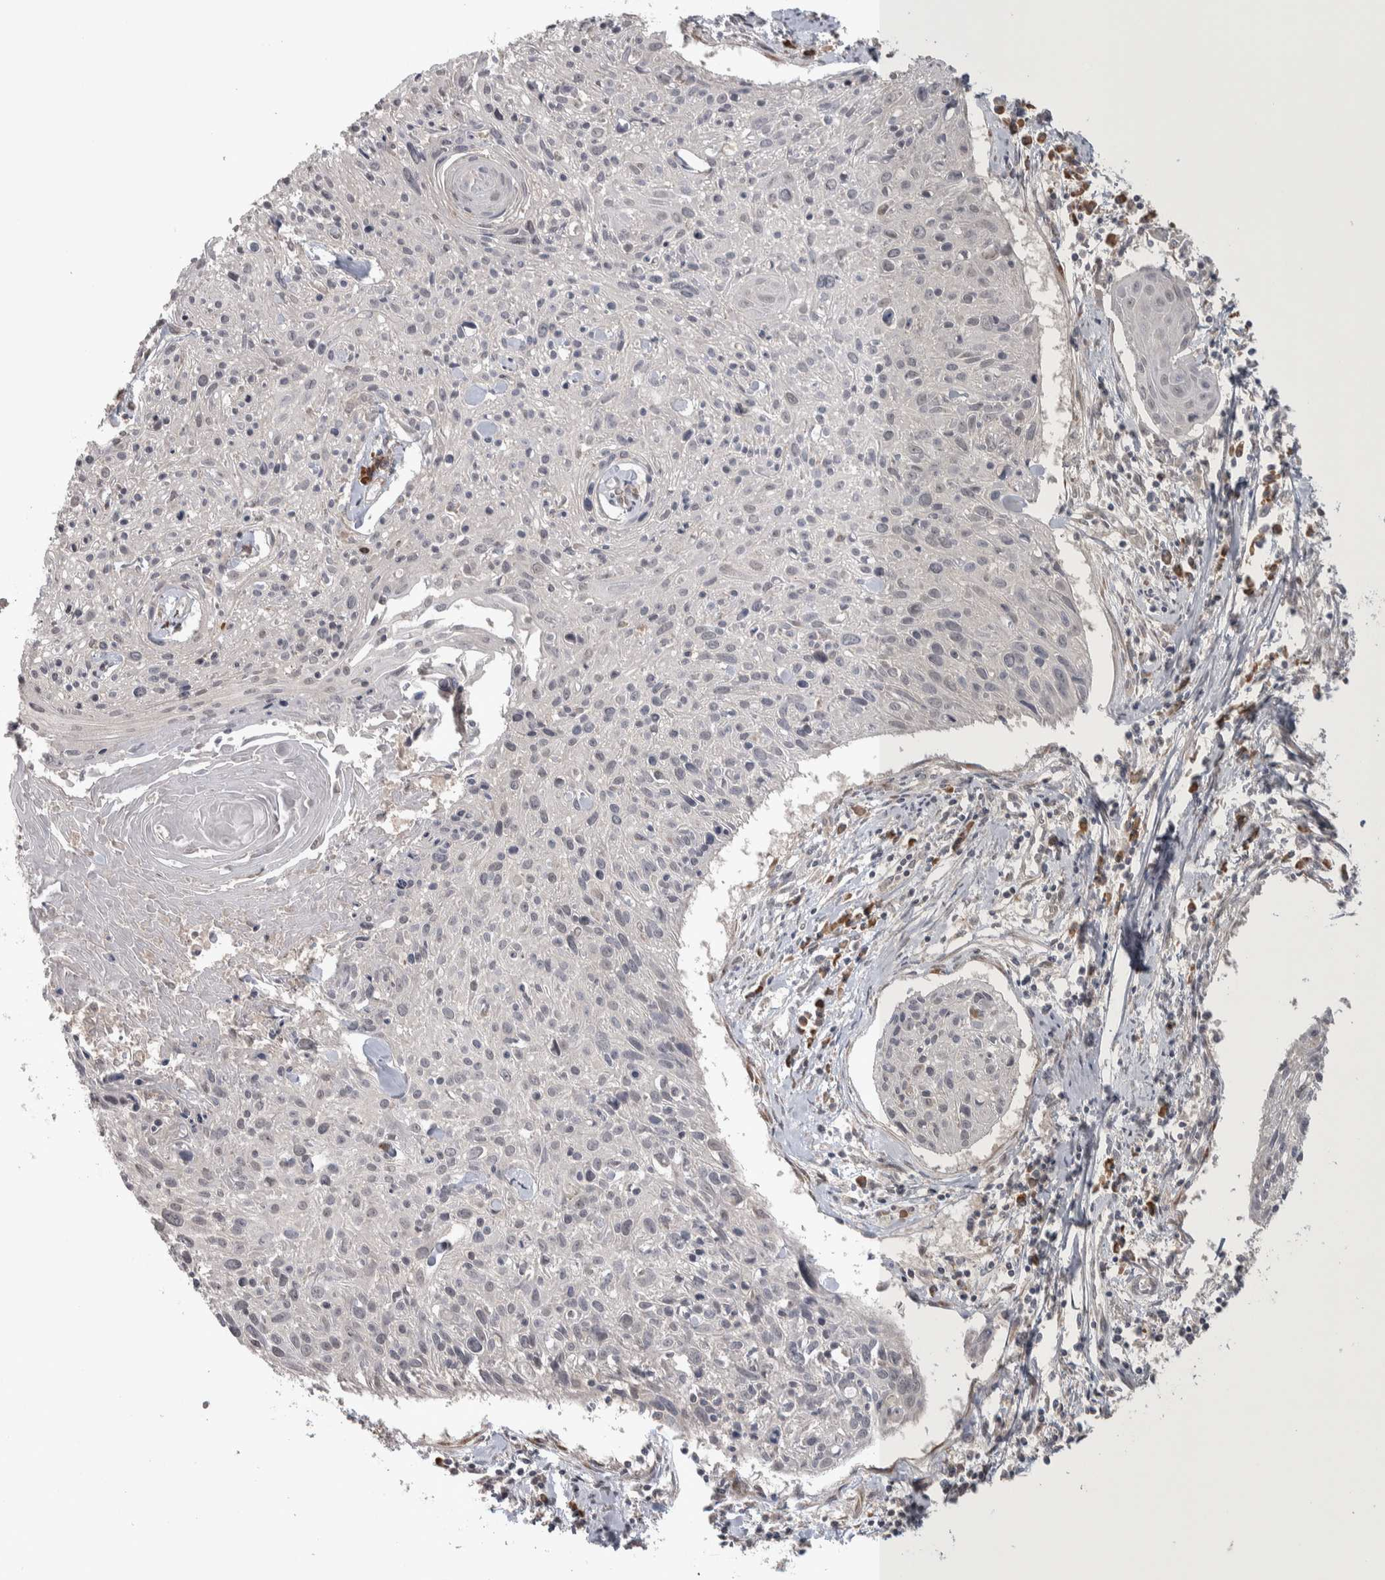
{"staining": {"intensity": "negative", "quantity": "none", "location": "none"}, "tissue": "cervical cancer", "cell_type": "Tumor cells", "image_type": "cancer", "snomed": [{"axis": "morphology", "description": "Squamous cell carcinoma, NOS"}, {"axis": "topography", "description": "Cervix"}], "caption": "This is a photomicrograph of immunohistochemistry staining of cervical cancer (squamous cell carcinoma), which shows no staining in tumor cells.", "gene": "CUL2", "patient": {"sex": "female", "age": 51}}